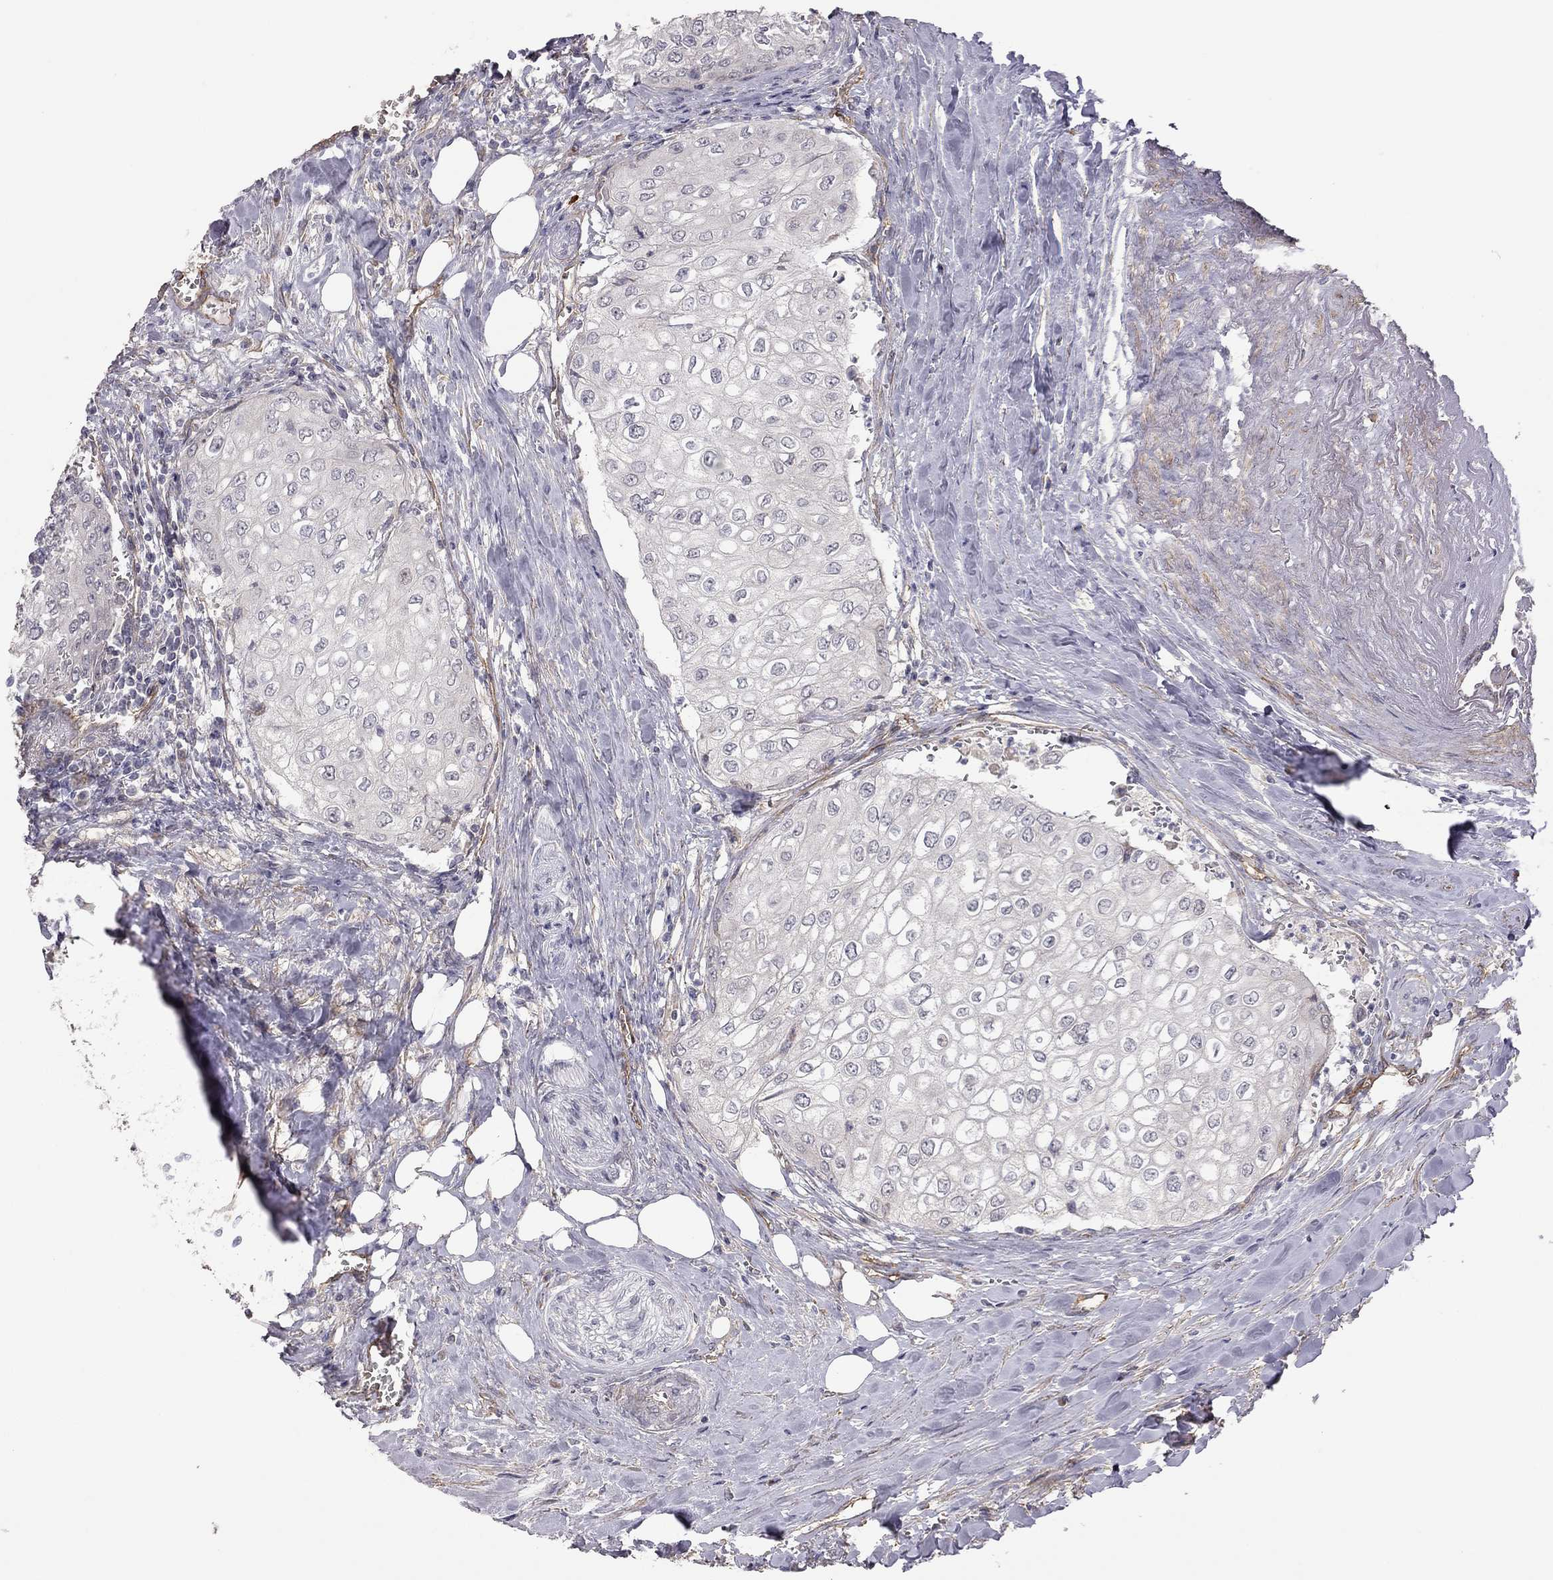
{"staining": {"intensity": "negative", "quantity": "none", "location": "none"}, "tissue": "urothelial cancer", "cell_type": "Tumor cells", "image_type": "cancer", "snomed": [{"axis": "morphology", "description": "Urothelial carcinoma, High grade"}, {"axis": "topography", "description": "Urinary bladder"}], "caption": "Tumor cells show no significant protein staining in urothelial cancer.", "gene": "EXOC3L2", "patient": {"sex": "male", "age": 62}}